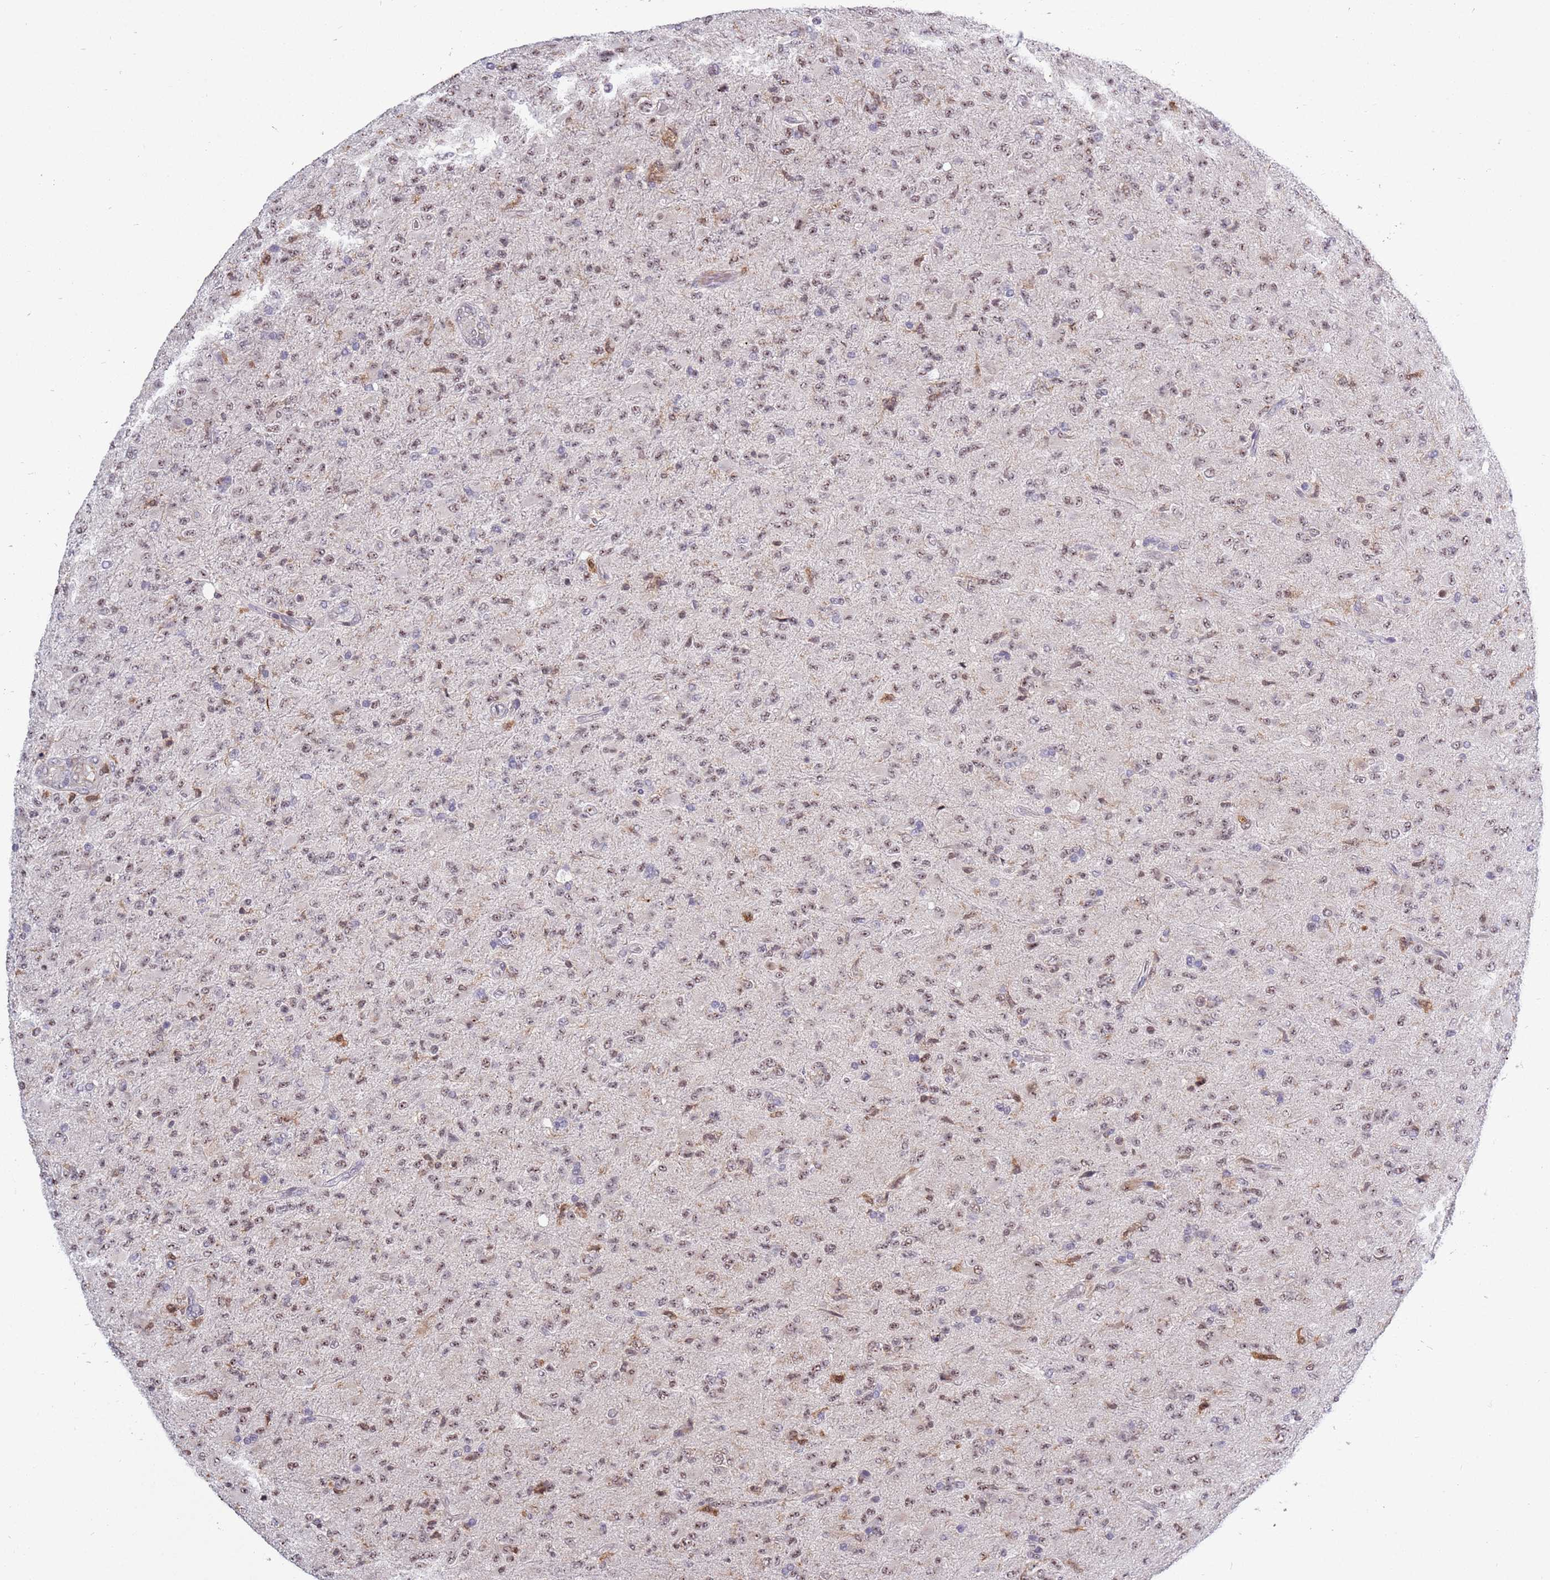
{"staining": {"intensity": "weak", "quantity": ">75%", "location": "nuclear"}, "tissue": "glioma", "cell_type": "Tumor cells", "image_type": "cancer", "snomed": [{"axis": "morphology", "description": "Glioma, malignant, Low grade"}, {"axis": "topography", "description": "Brain"}], "caption": "Glioma stained with a protein marker reveals weak staining in tumor cells.", "gene": "CCNJL", "patient": {"sex": "male", "age": 65}}